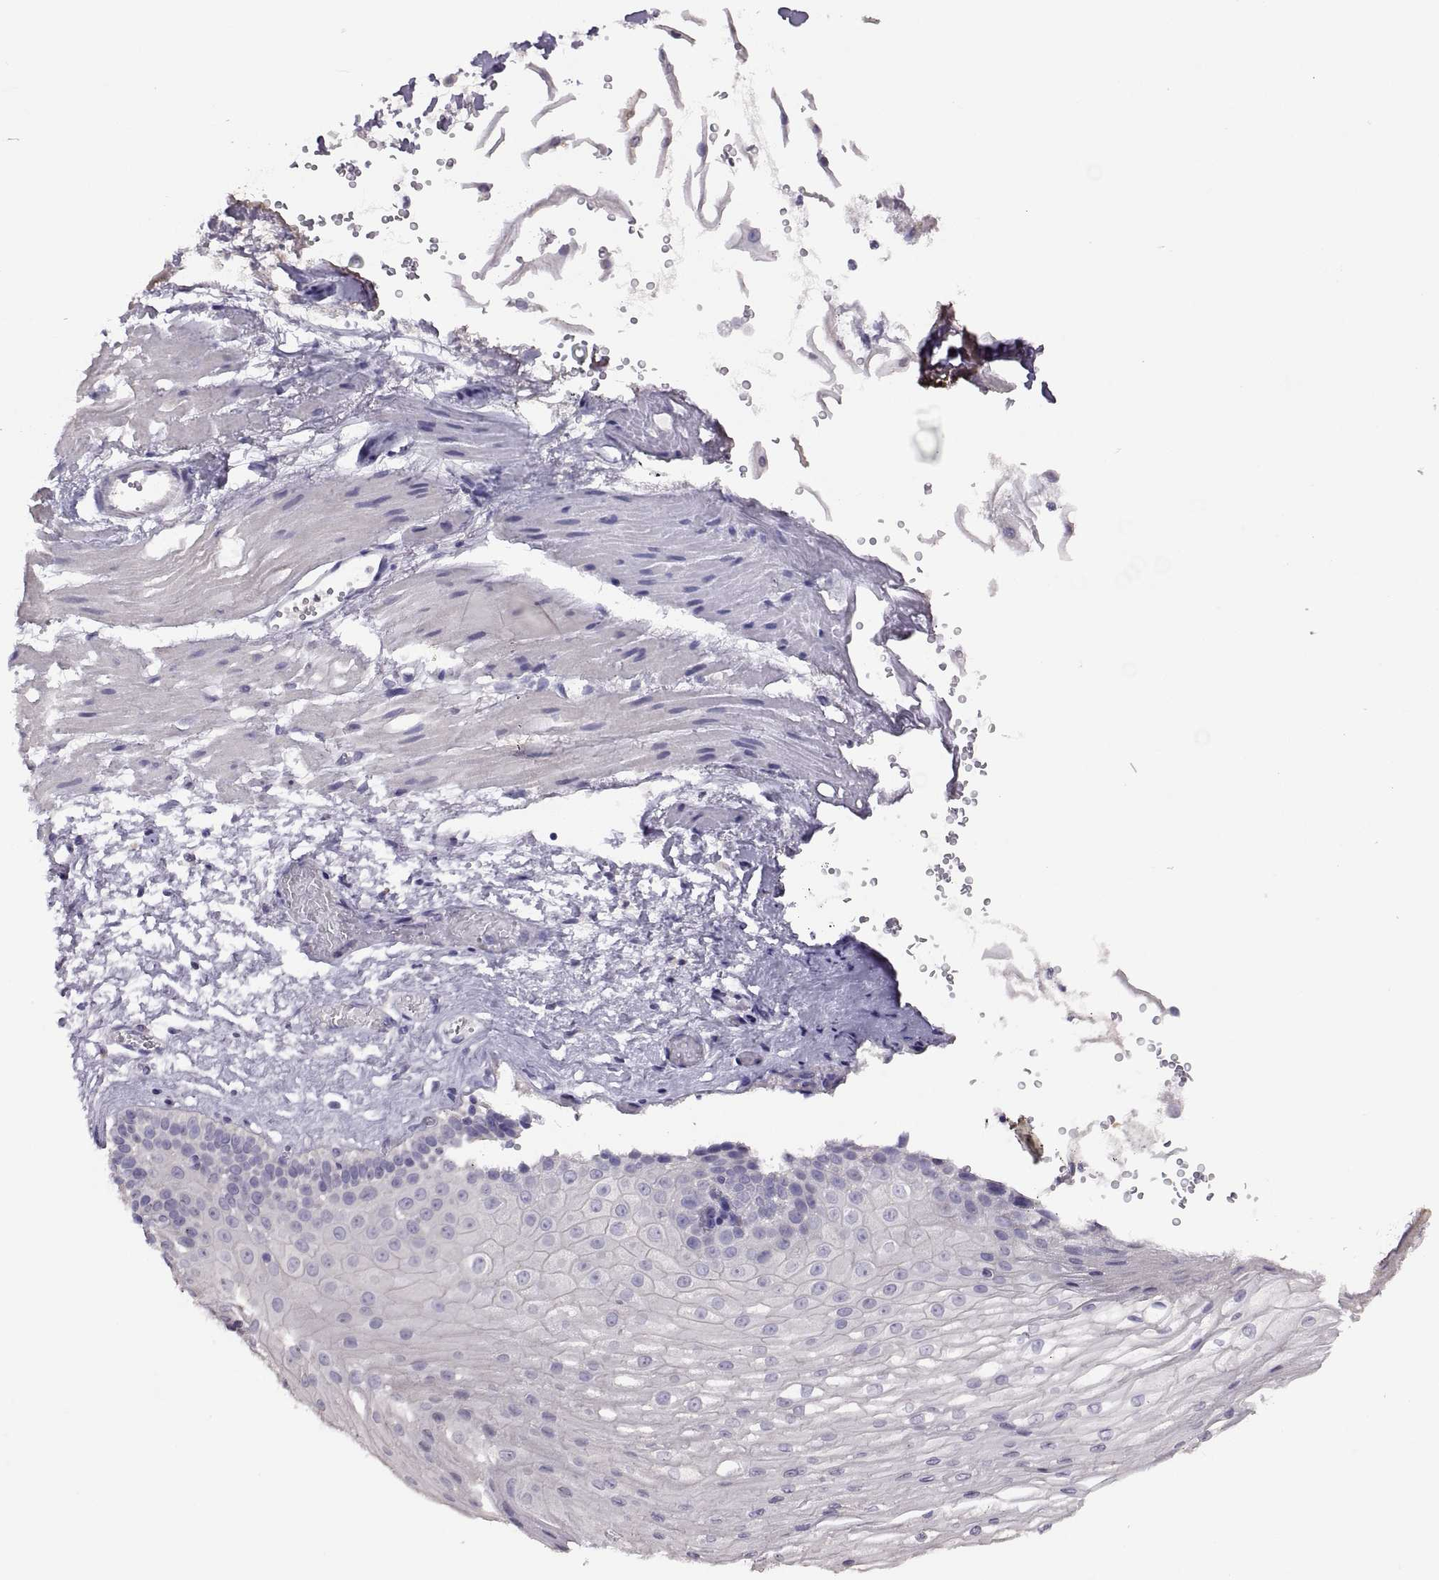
{"staining": {"intensity": "negative", "quantity": "none", "location": "none"}, "tissue": "esophagus", "cell_type": "Squamous epithelial cells", "image_type": "normal", "snomed": [{"axis": "morphology", "description": "Normal tissue, NOS"}, {"axis": "topography", "description": "Esophagus"}], "caption": "Immunohistochemistry of benign human esophagus demonstrates no positivity in squamous epithelial cells. (DAB (3,3'-diaminobenzidine) IHC visualized using brightfield microscopy, high magnification).", "gene": "TBX19", "patient": {"sex": "female", "age": 62}}